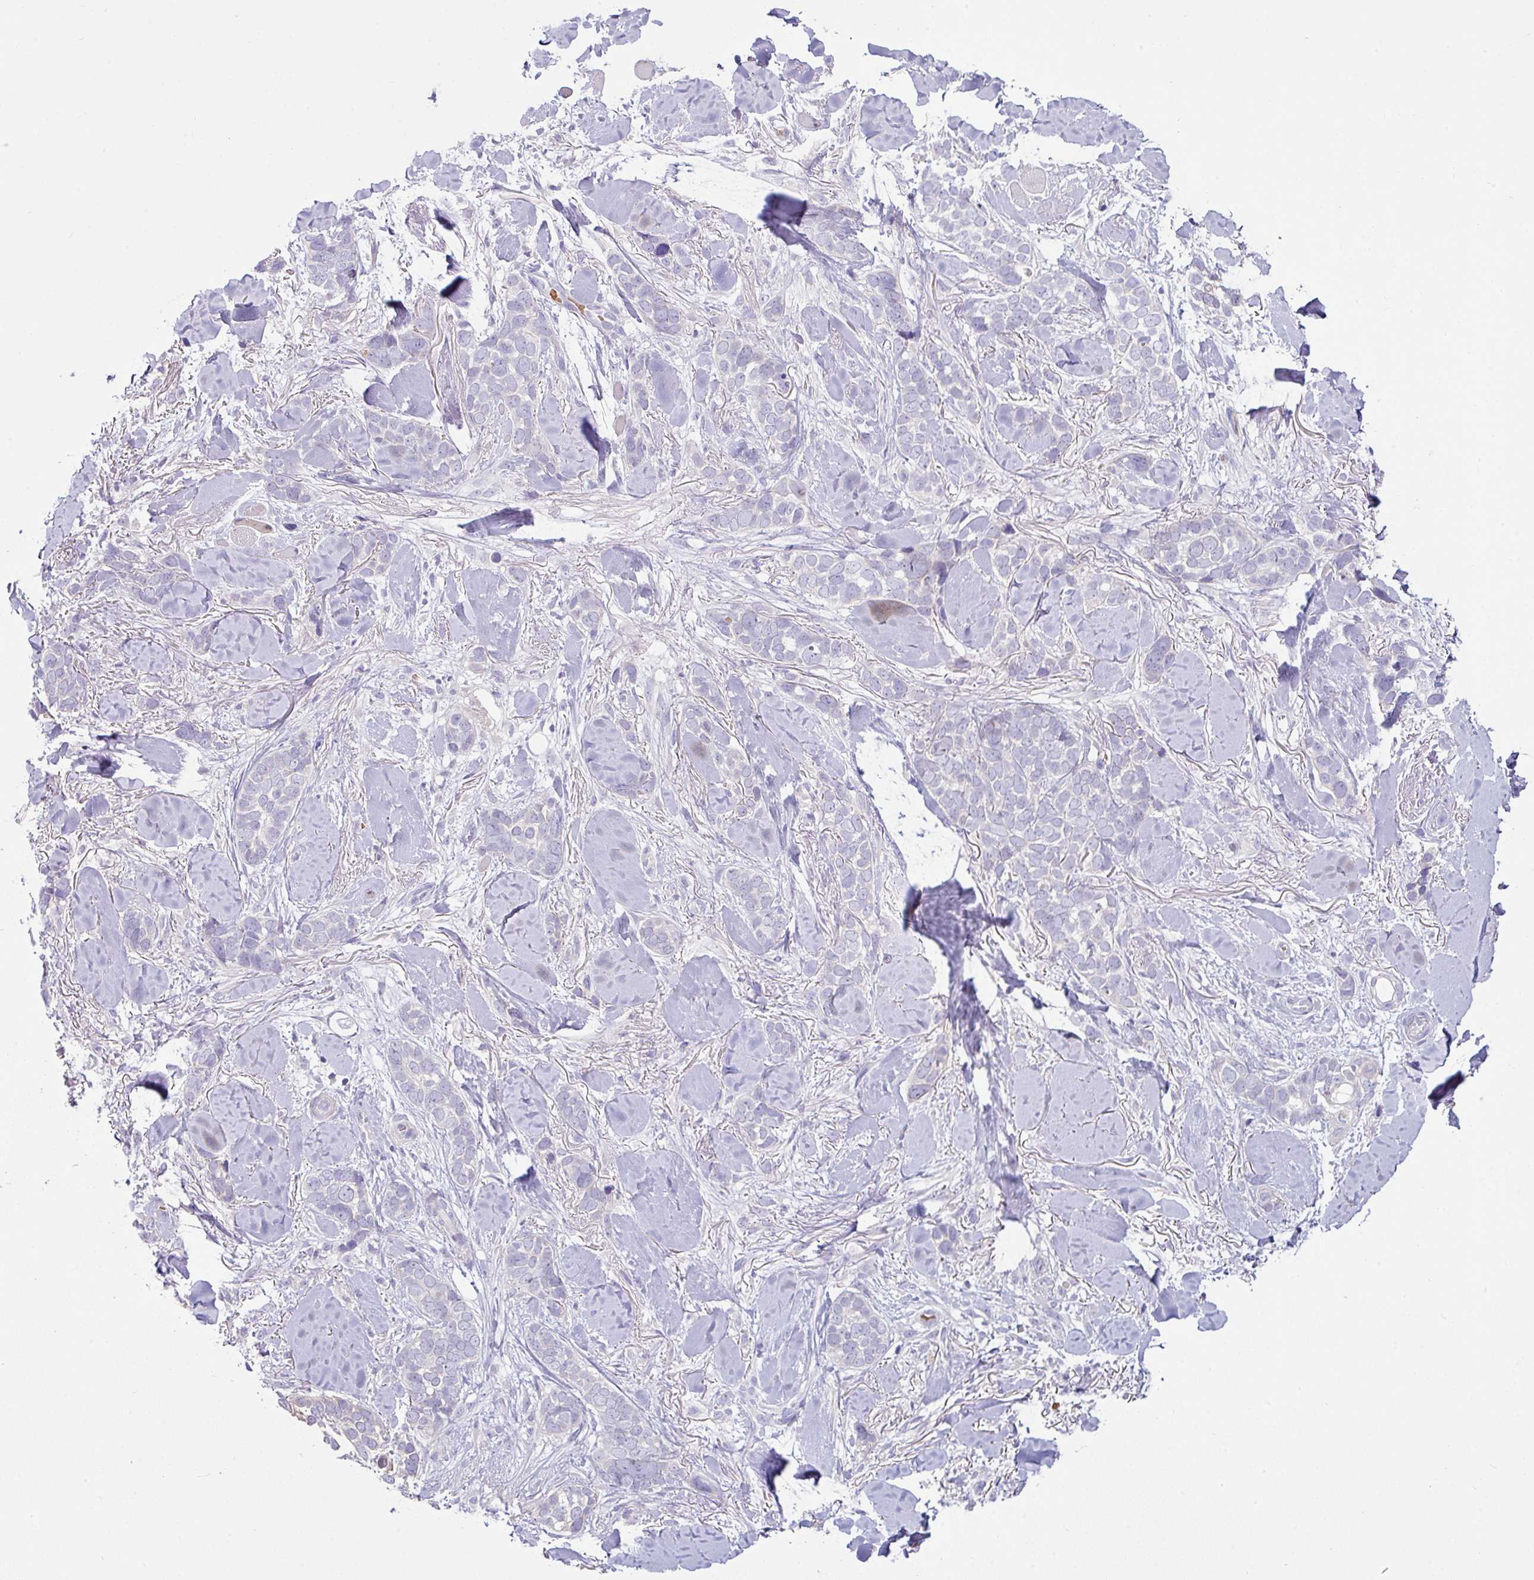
{"staining": {"intensity": "negative", "quantity": "none", "location": "none"}, "tissue": "skin cancer", "cell_type": "Tumor cells", "image_type": "cancer", "snomed": [{"axis": "morphology", "description": "Basal cell carcinoma"}, {"axis": "topography", "description": "Skin"}], "caption": "Skin cancer (basal cell carcinoma) was stained to show a protein in brown. There is no significant expression in tumor cells.", "gene": "SLAMF6", "patient": {"sex": "female", "age": 82}}